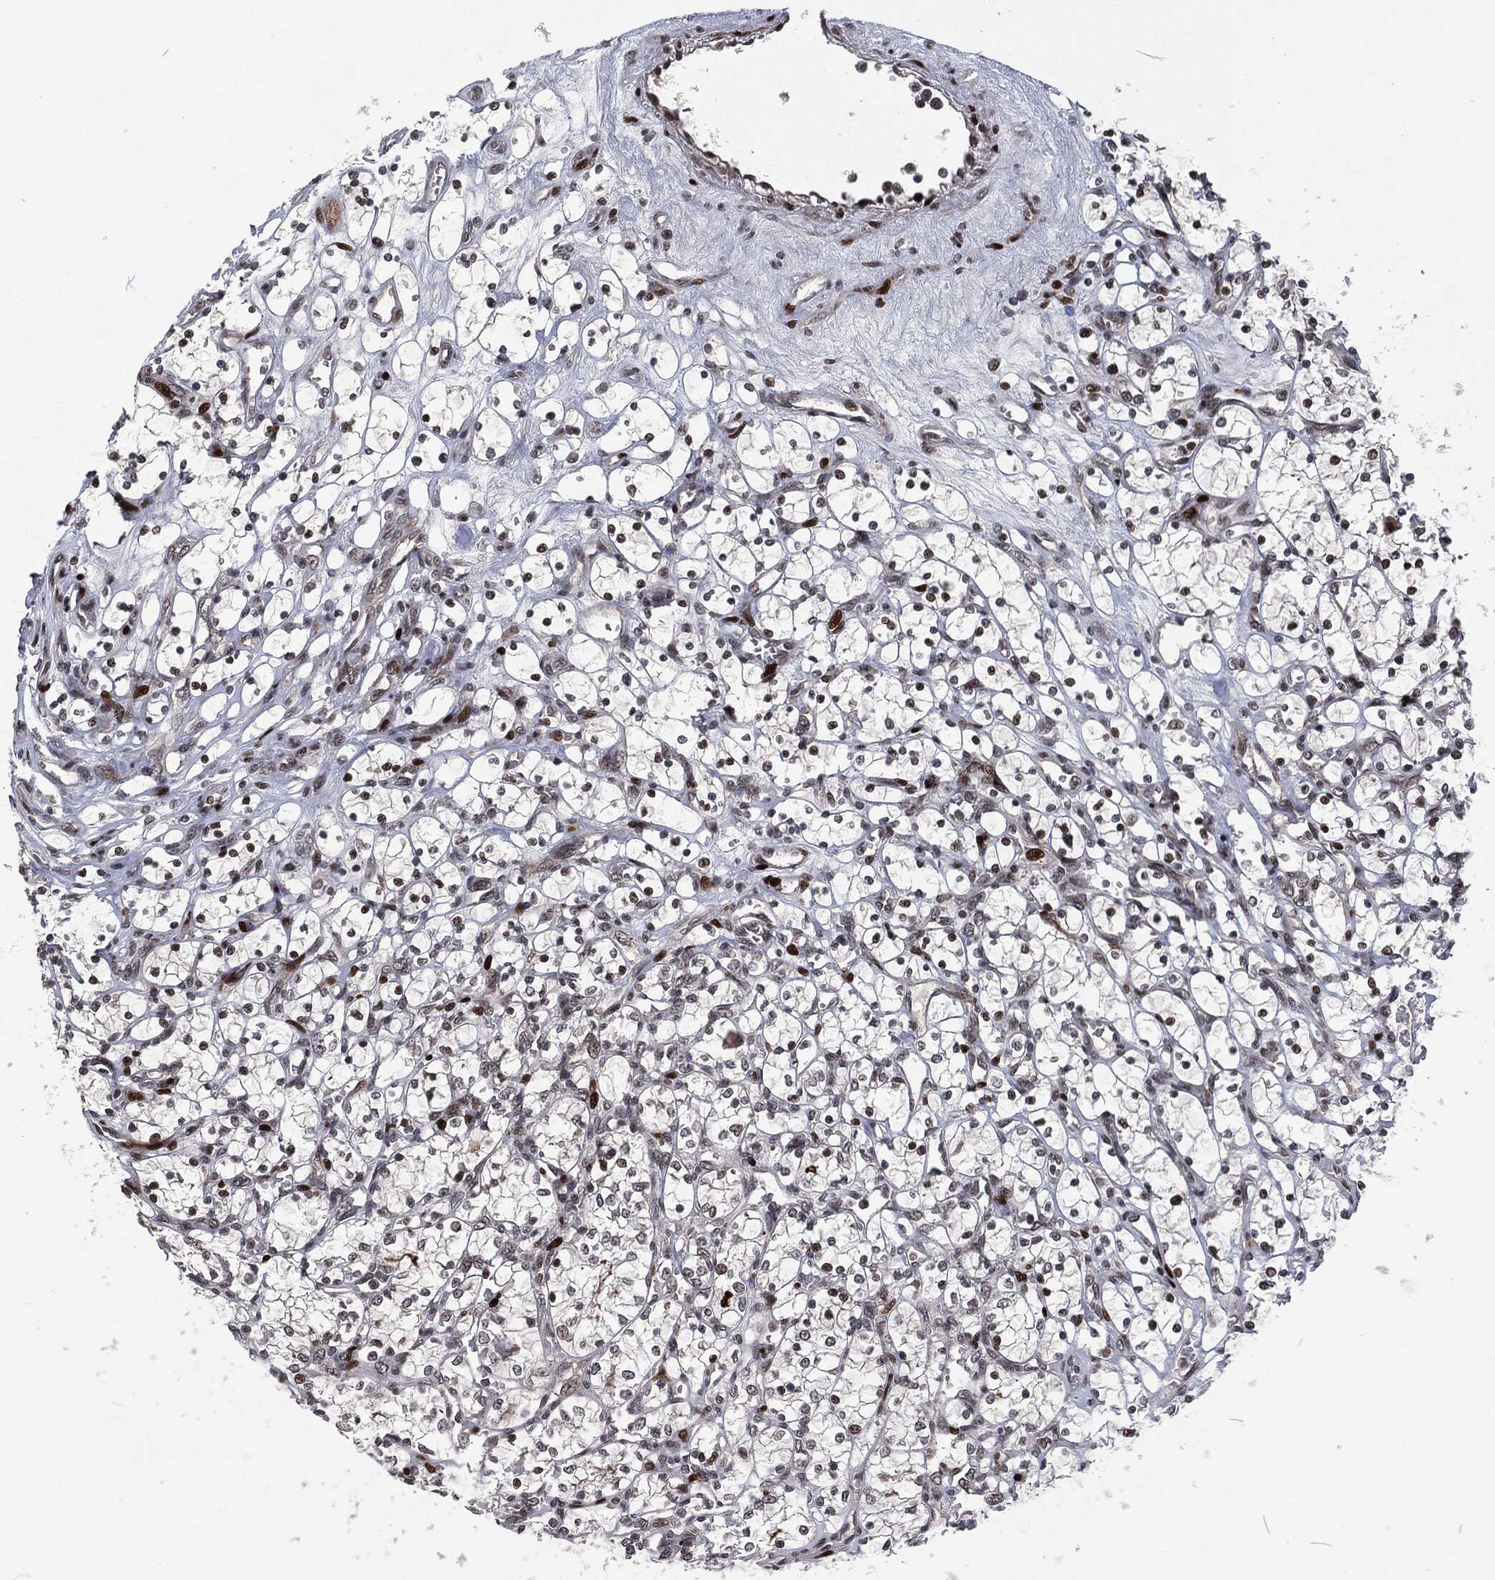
{"staining": {"intensity": "moderate", "quantity": "<25%", "location": "nuclear"}, "tissue": "renal cancer", "cell_type": "Tumor cells", "image_type": "cancer", "snomed": [{"axis": "morphology", "description": "Adenocarcinoma, NOS"}, {"axis": "topography", "description": "Kidney"}], "caption": "Immunohistochemistry (IHC) image of adenocarcinoma (renal) stained for a protein (brown), which exhibits low levels of moderate nuclear positivity in about <25% of tumor cells.", "gene": "EGFR", "patient": {"sex": "female", "age": 69}}